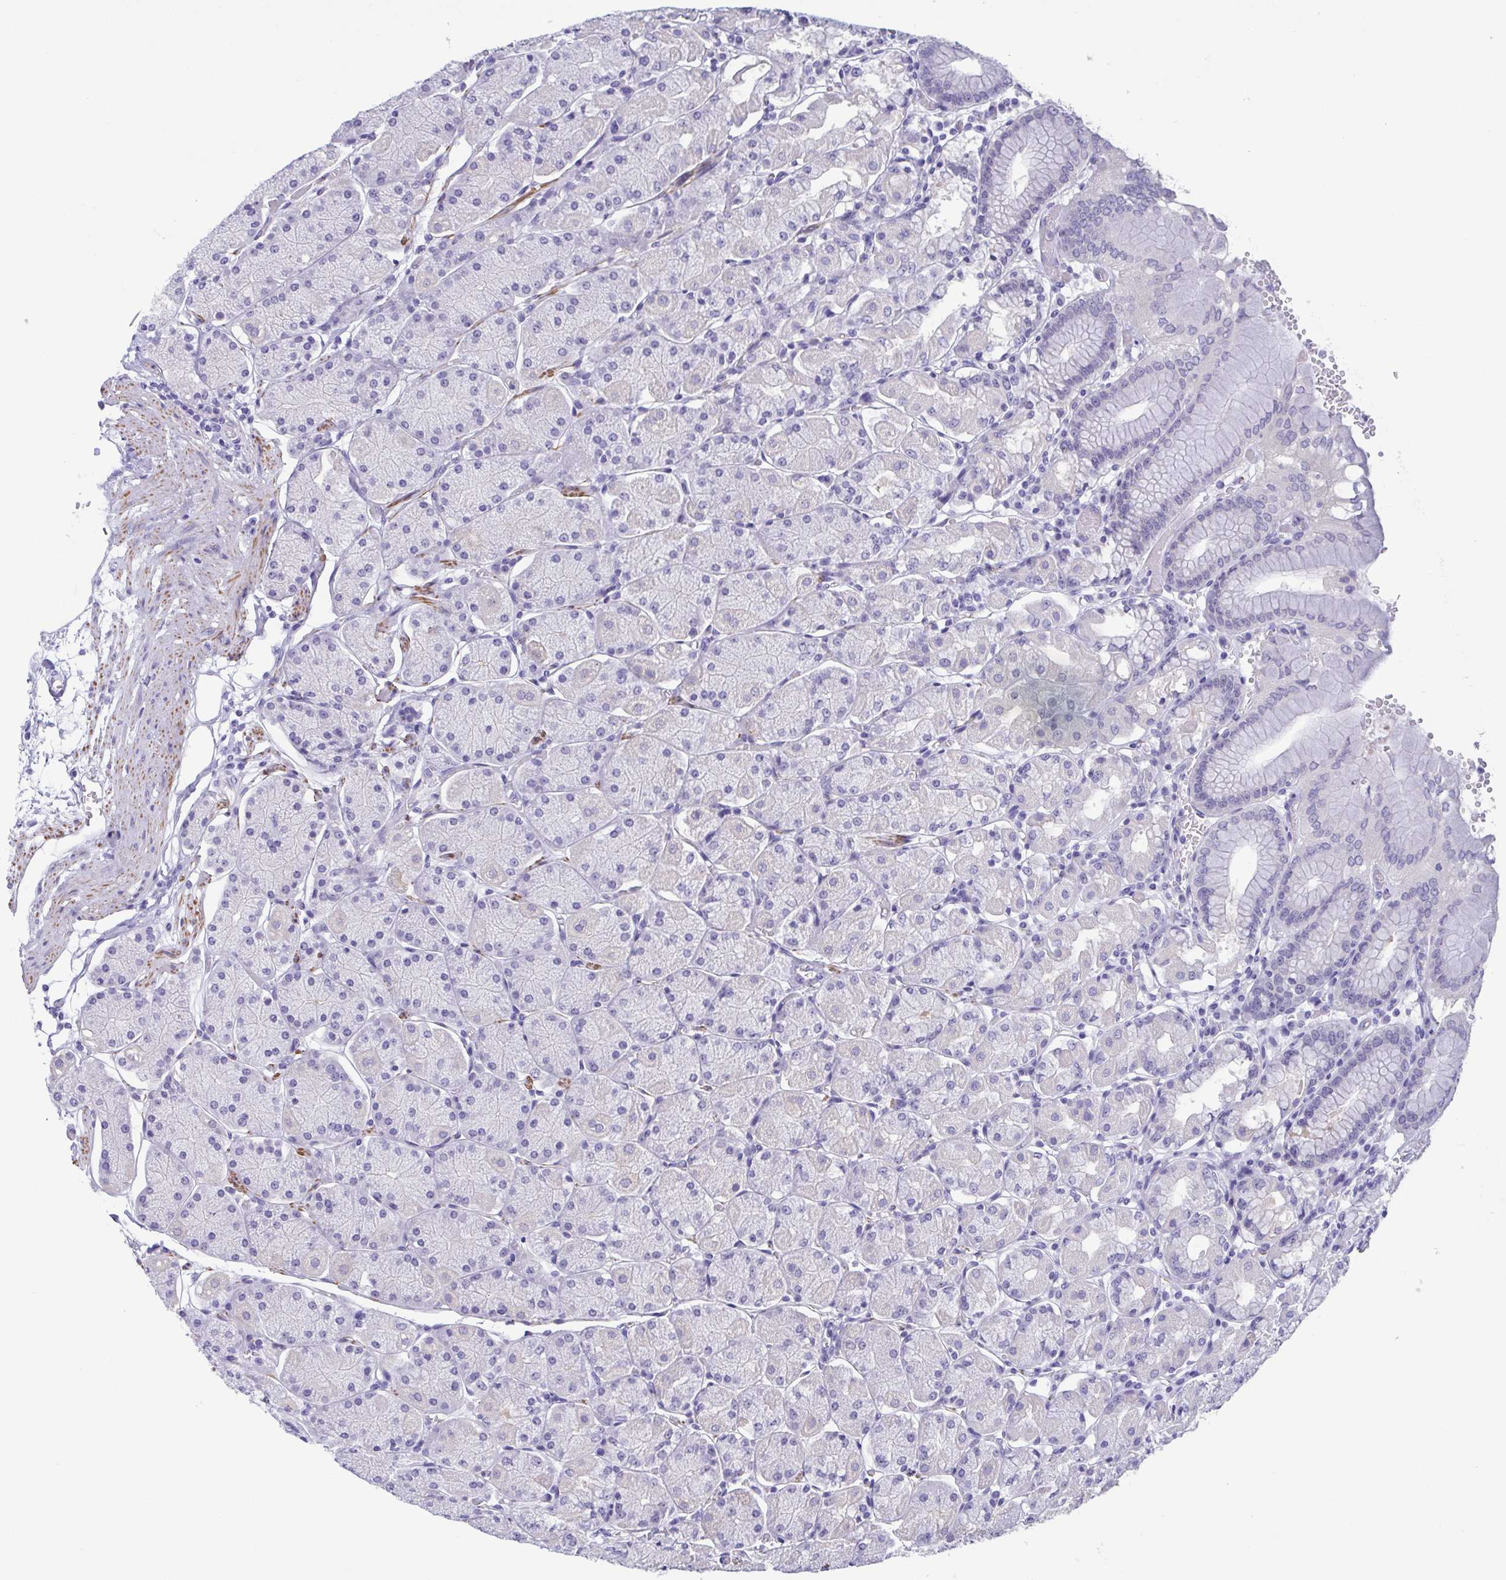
{"staining": {"intensity": "negative", "quantity": "none", "location": "none"}, "tissue": "stomach", "cell_type": "Glandular cells", "image_type": "normal", "snomed": [{"axis": "morphology", "description": "Normal tissue, NOS"}, {"axis": "topography", "description": "Stomach, upper"}, {"axis": "topography", "description": "Stomach"}], "caption": "IHC of unremarkable human stomach shows no positivity in glandular cells.", "gene": "MYL7", "patient": {"sex": "male", "age": 76}}